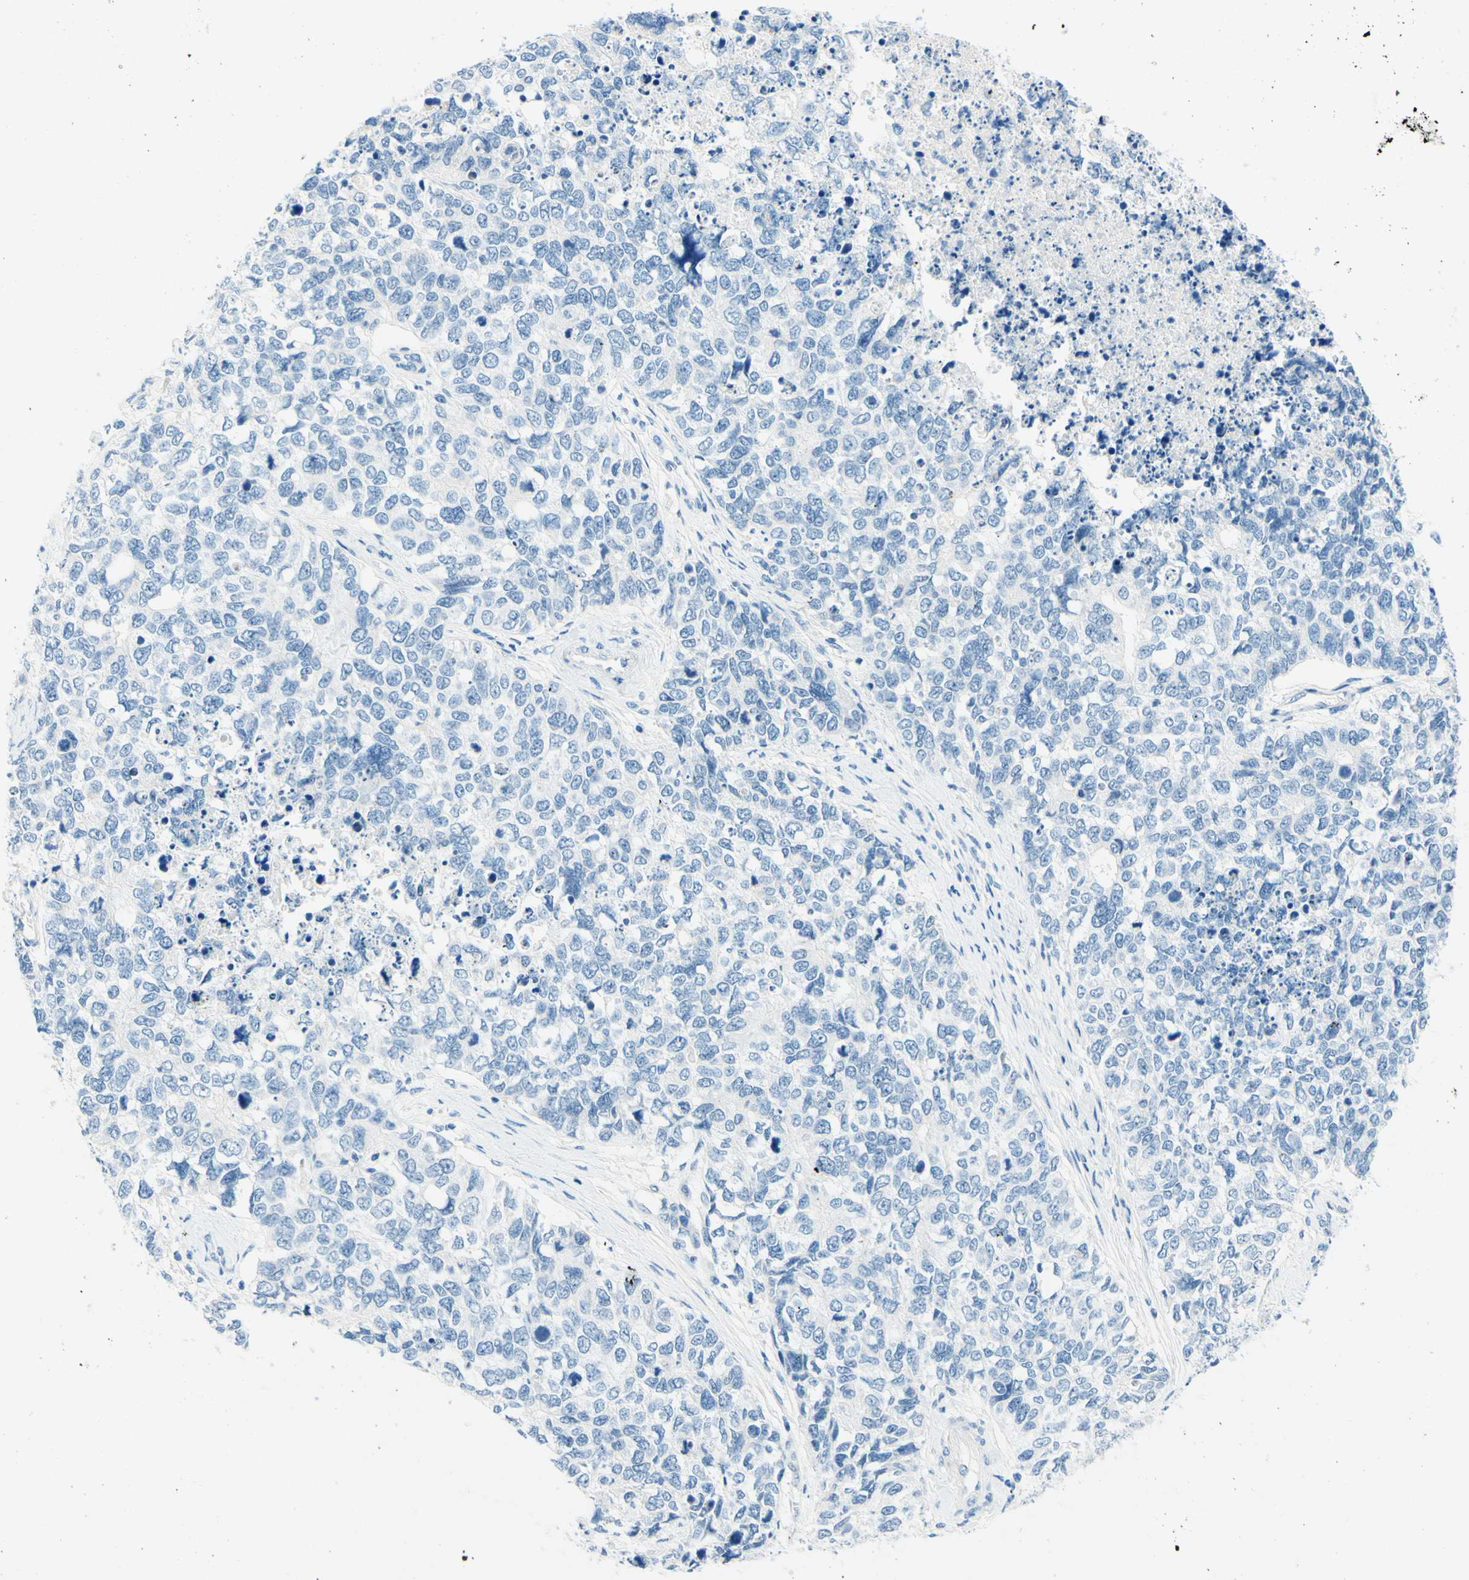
{"staining": {"intensity": "negative", "quantity": "none", "location": "none"}, "tissue": "cervical cancer", "cell_type": "Tumor cells", "image_type": "cancer", "snomed": [{"axis": "morphology", "description": "Squamous cell carcinoma, NOS"}, {"axis": "topography", "description": "Cervix"}], "caption": "Human cervical squamous cell carcinoma stained for a protein using immunohistochemistry shows no positivity in tumor cells.", "gene": "PASD1", "patient": {"sex": "female", "age": 63}}